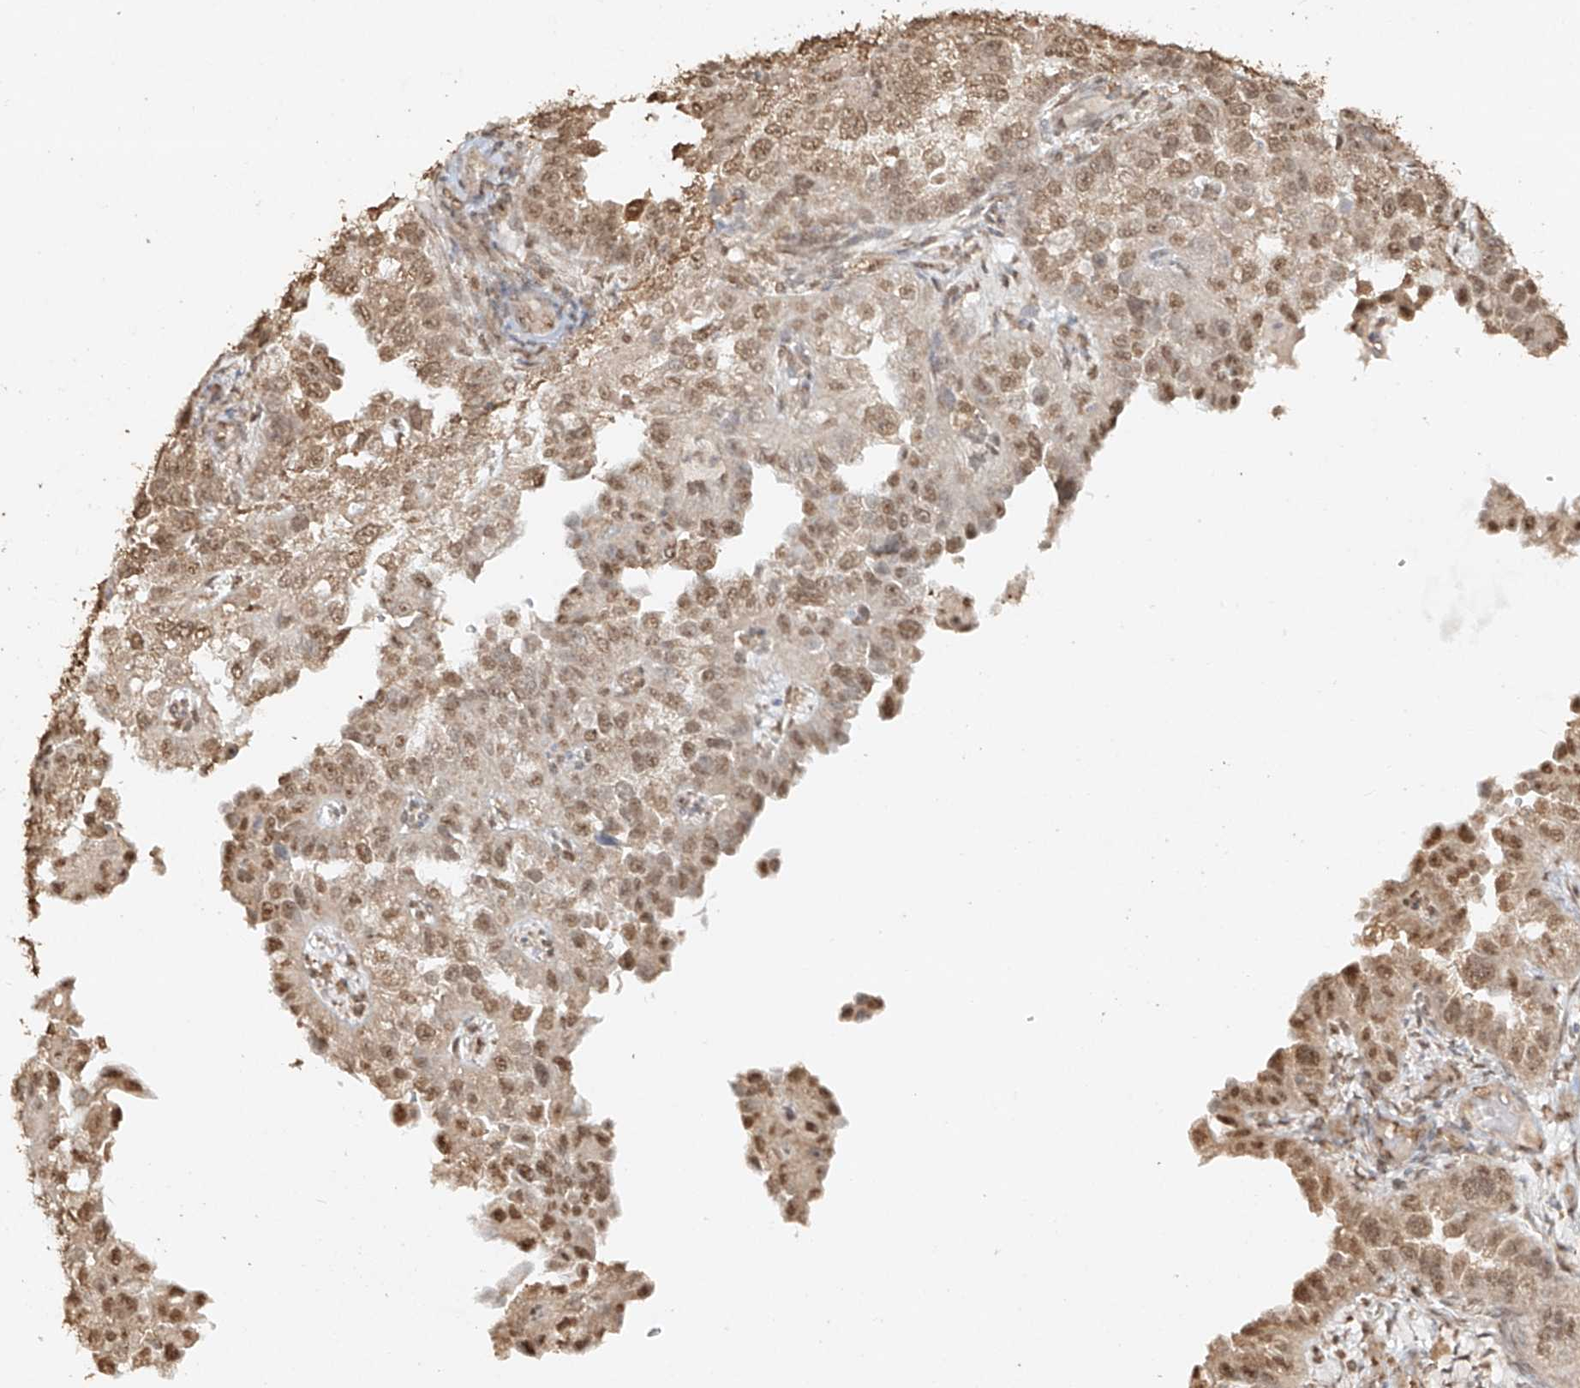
{"staining": {"intensity": "moderate", "quantity": ">75%", "location": "nuclear"}, "tissue": "endometrial cancer", "cell_type": "Tumor cells", "image_type": "cancer", "snomed": [{"axis": "morphology", "description": "Adenocarcinoma, NOS"}, {"axis": "topography", "description": "Endometrium"}], "caption": "A brown stain shows moderate nuclear expression of a protein in human adenocarcinoma (endometrial) tumor cells. Nuclei are stained in blue.", "gene": "TIGAR", "patient": {"sex": "female", "age": 85}}